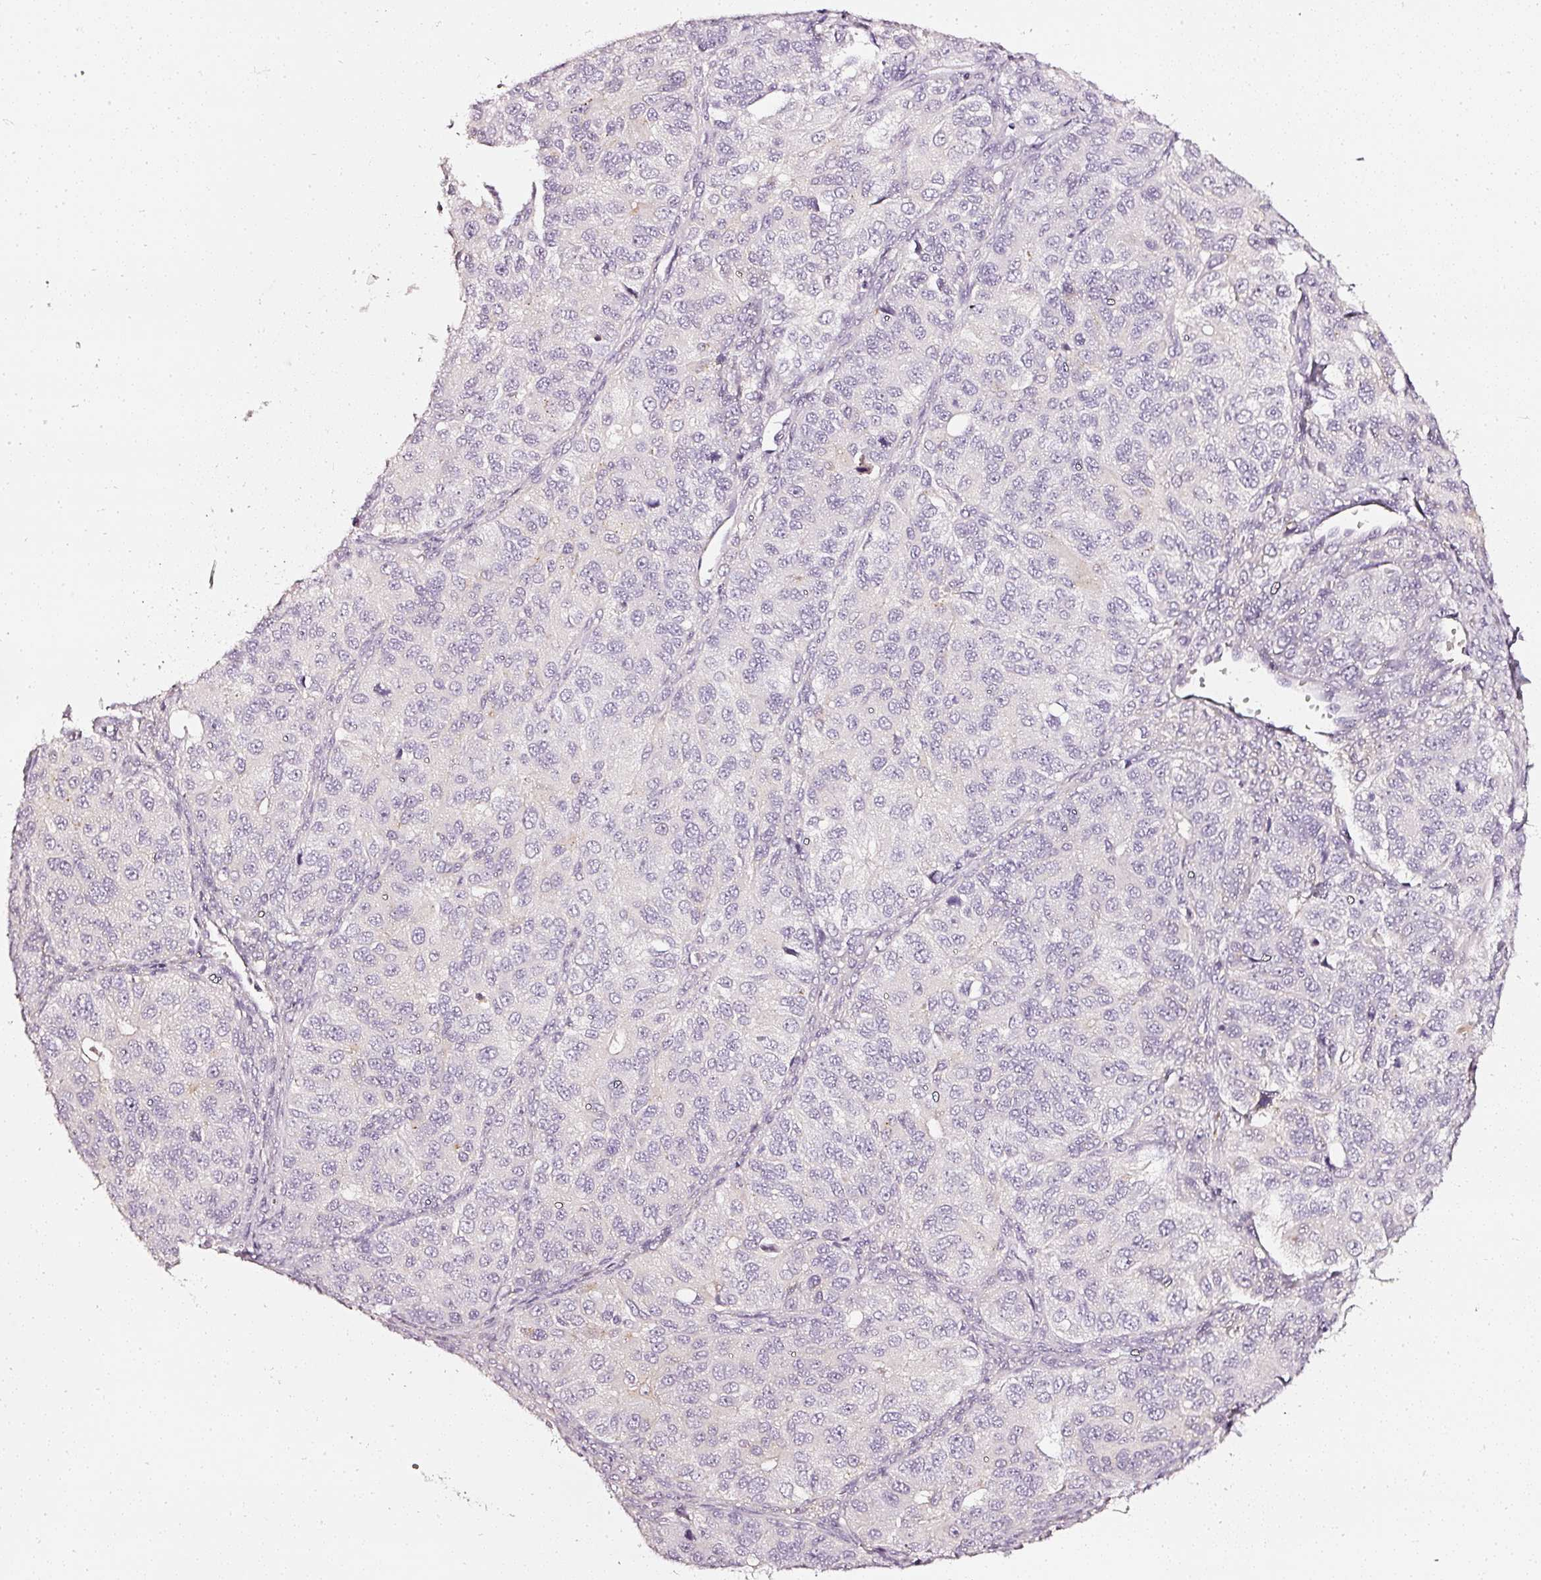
{"staining": {"intensity": "negative", "quantity": "none", "location": "none"}, "tissue": "ovarian cancer", "cell_type": "Tumor cells", "image_type": "cancer", "snomed": [{"axis": "morphology", "description": "Carcinoma, endometroid"}, {"axis": "topography", "description": "Ovary"}], "caption": "The micrograph demonstrates no significant positivity in tumor cells of ovarian cancer (endometroid carcinoma).", "gene": "CNP", "patient": {"sex": "female", "age": 51}}